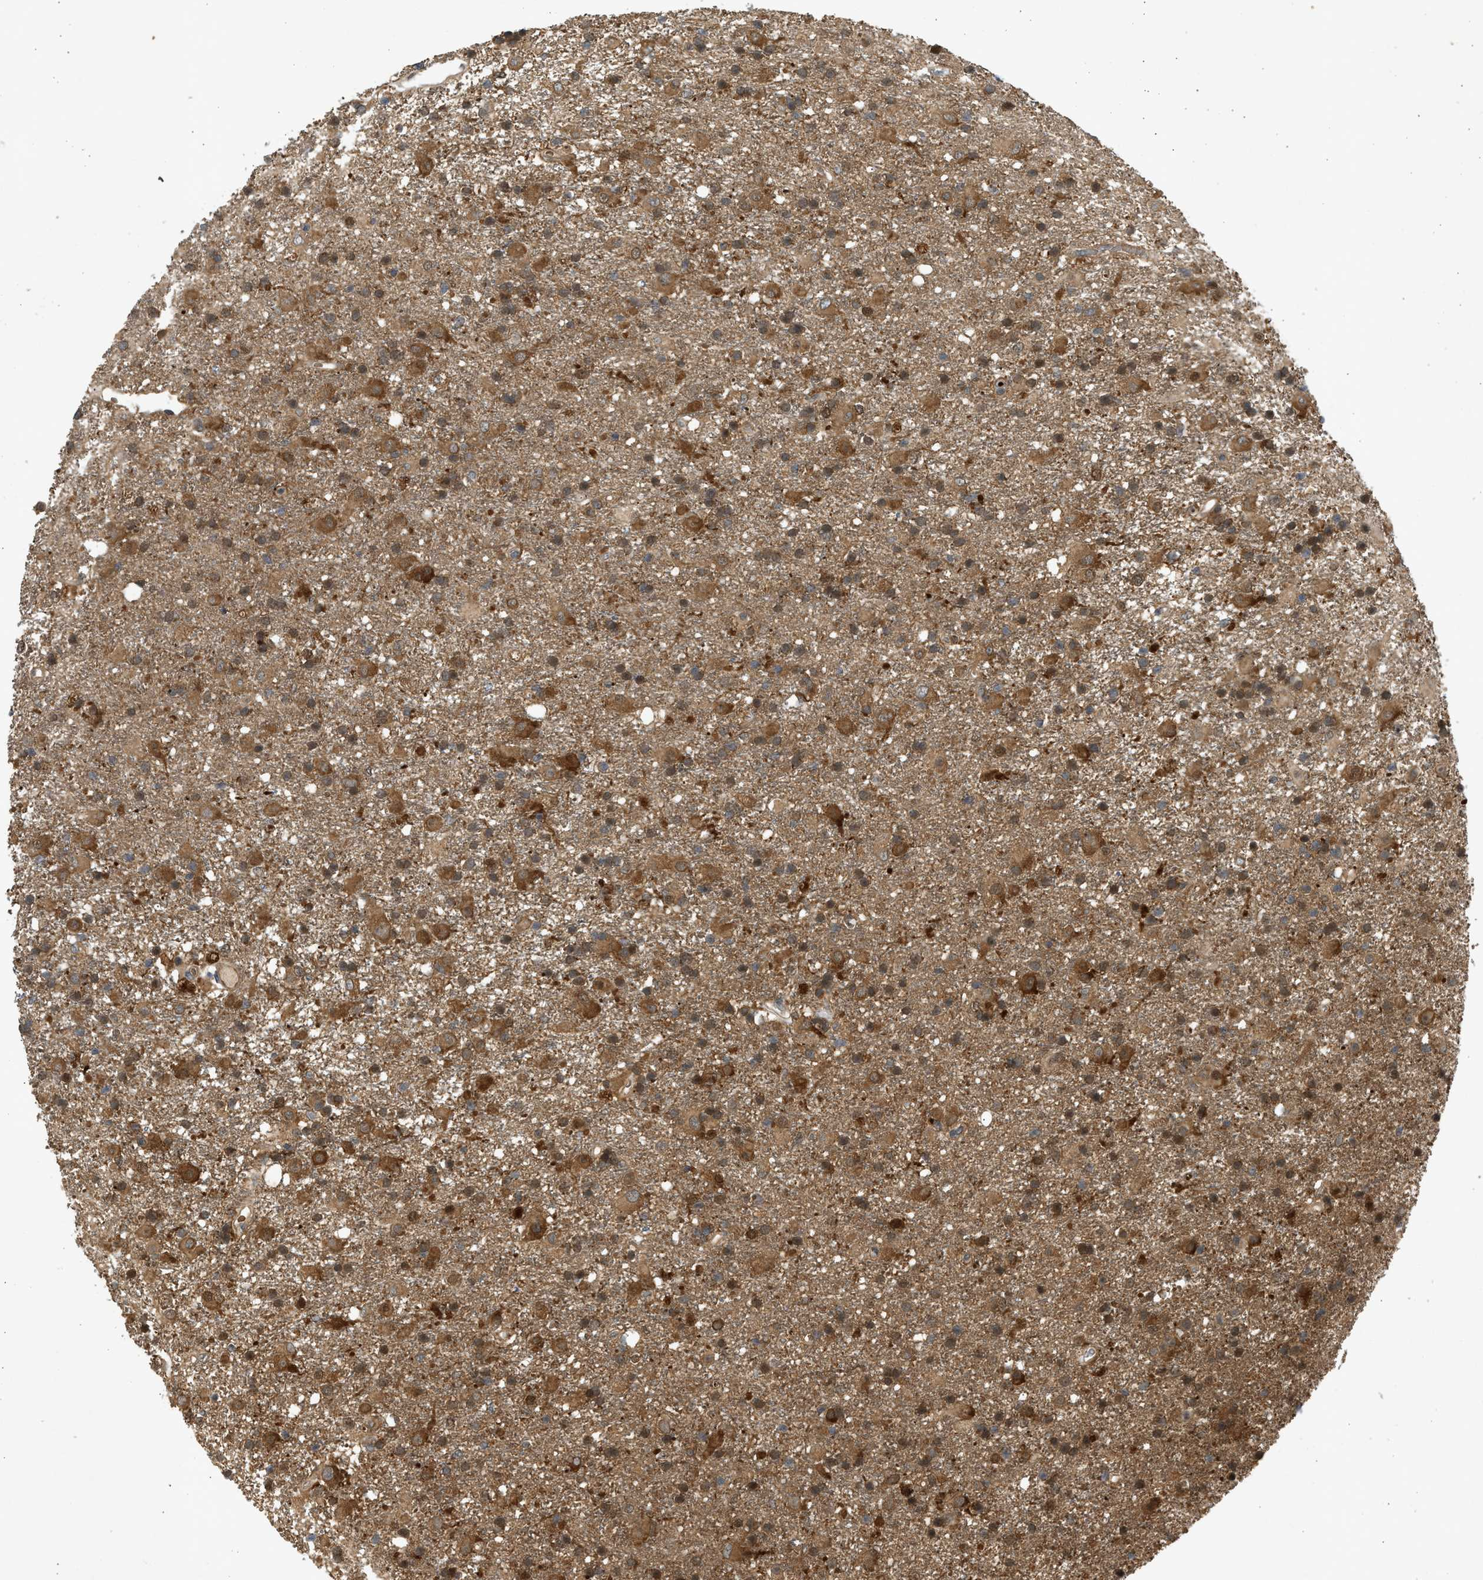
{"staining": {"intensity": "moderate", "quantity": ">75%", "location": "cytoplasmic/membranous,nuclear"}, "tissue": "glioma", "cell_type": "Tumor cells", "image_type": "cancer", "snomed": [{"axis": "morphology", "description": "Glioma, malignant, Low grade"}, {"axis": "topography", "description": "Brain"}], "caption": "Low-grade glioma (malignant) tissue demonstrates moderate cytoplasmic/membranous and nuclear positivity in about >75% of tumor cells, visualized by immunohistochemistry. The staining was performed using DAB to visualize the protein expression in brown, while the nuclei were stained in blue with hematoxylin (Magnification: 20x).", "gene": "MAPK7", "patient": {"sex": "male", "age": 65}}